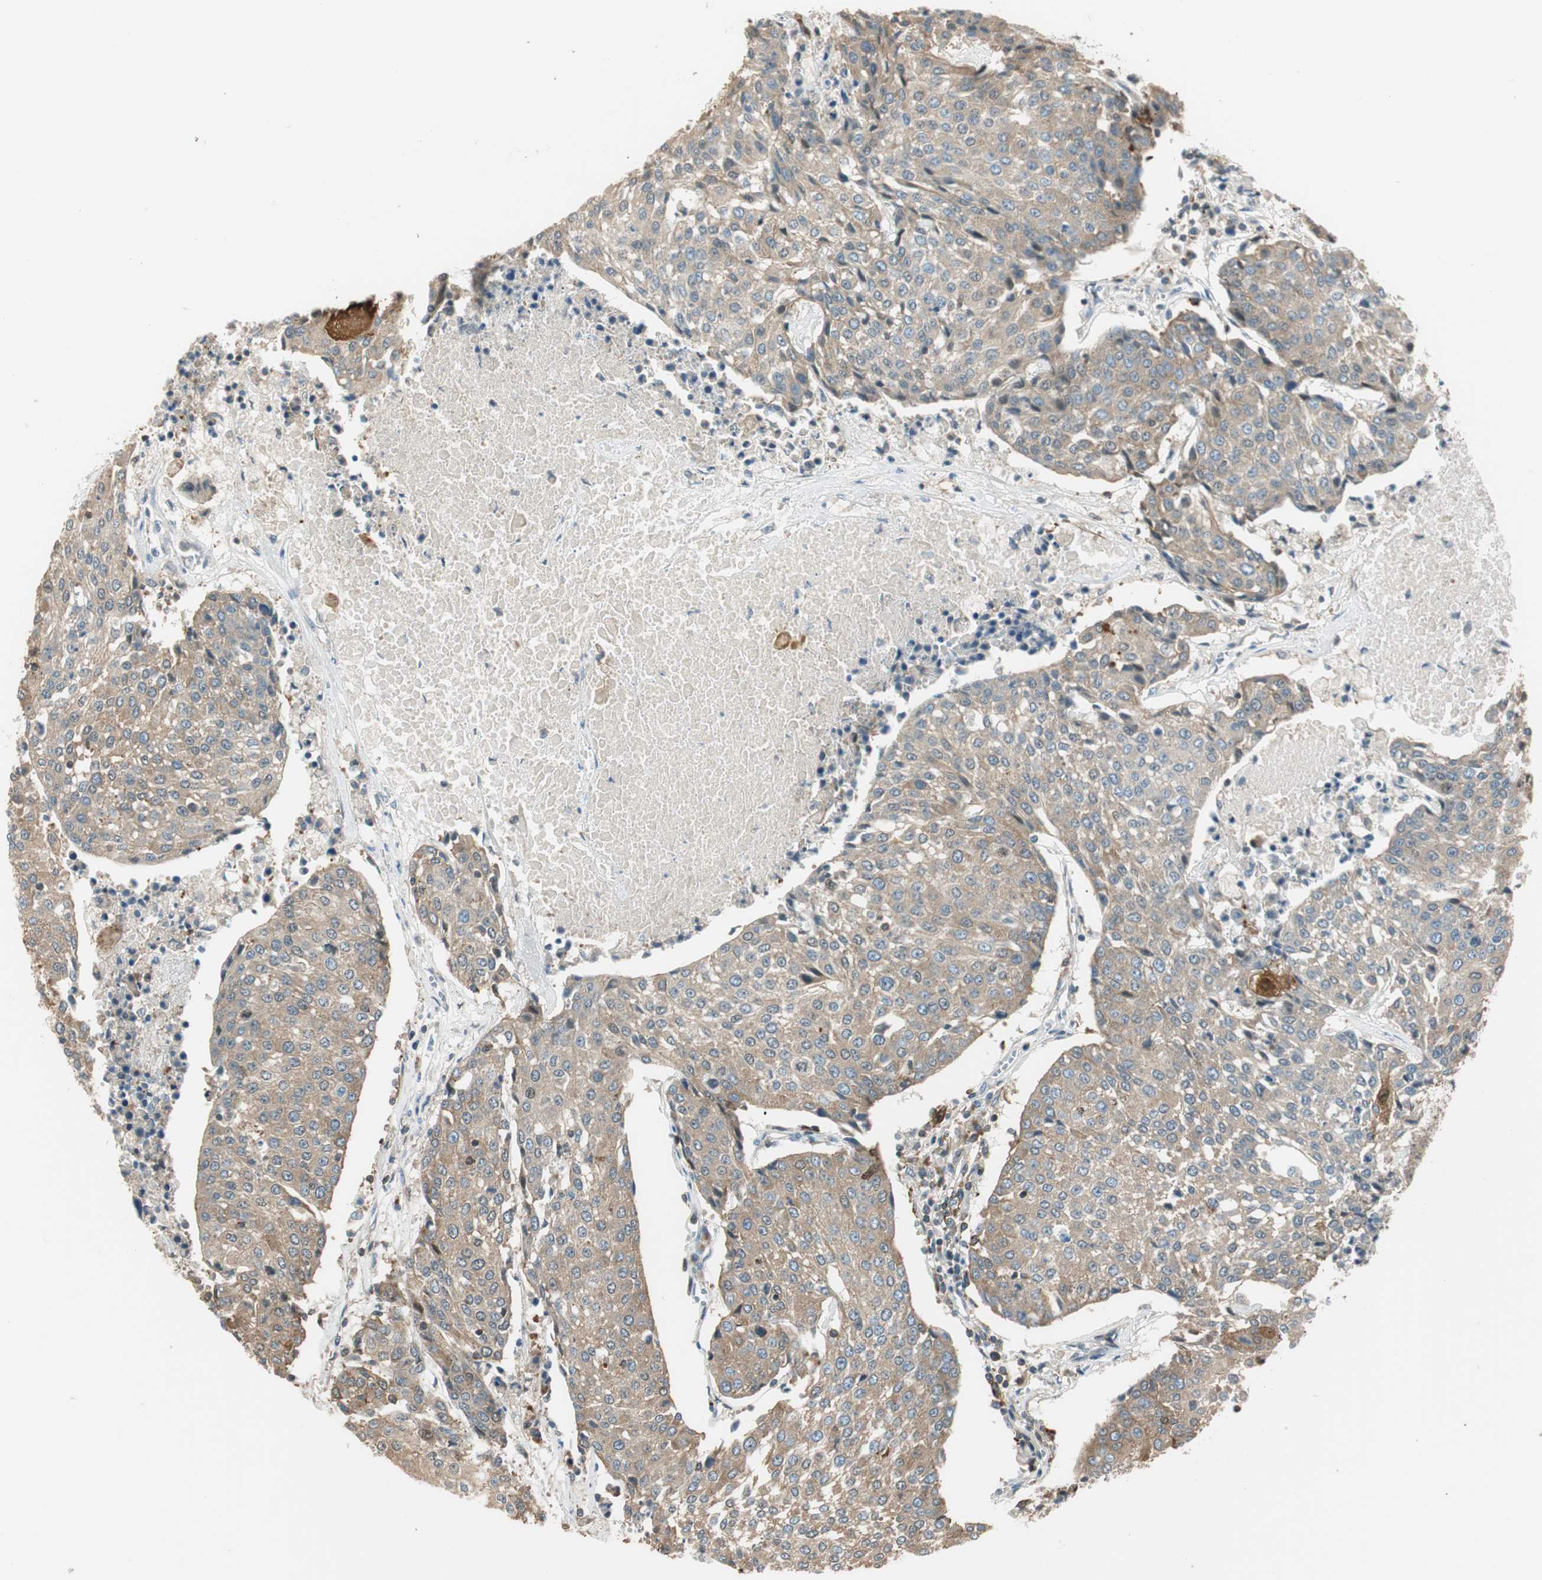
{"staining": {"intensity": "moderate", "quantity": ">75%", "location": "cytoplasmic/membranous"}, "tissue": "urothelial cancer", "cell_type": "Tumor cells", "image_type": "cancer", "snomed": [{"axis": "morphology", "description": "Urothelial carcinoma, High grade"}, {"axis": "topography", "description": "Urinary bladder"}], "caption": "IHC (DAB) staining of human urothelial cancer shows moderate cytoplasmic/membranous protein staining in about >75% of tumor cells. The staining is performed using DAB (3,3'-diaminobenzidine) brown chromogen to label protein expression. The nuclei are counter-stained blue using hematoxylin.", "gene": "PI4K2B", "patient": {"sex": "female", "age": 85}}